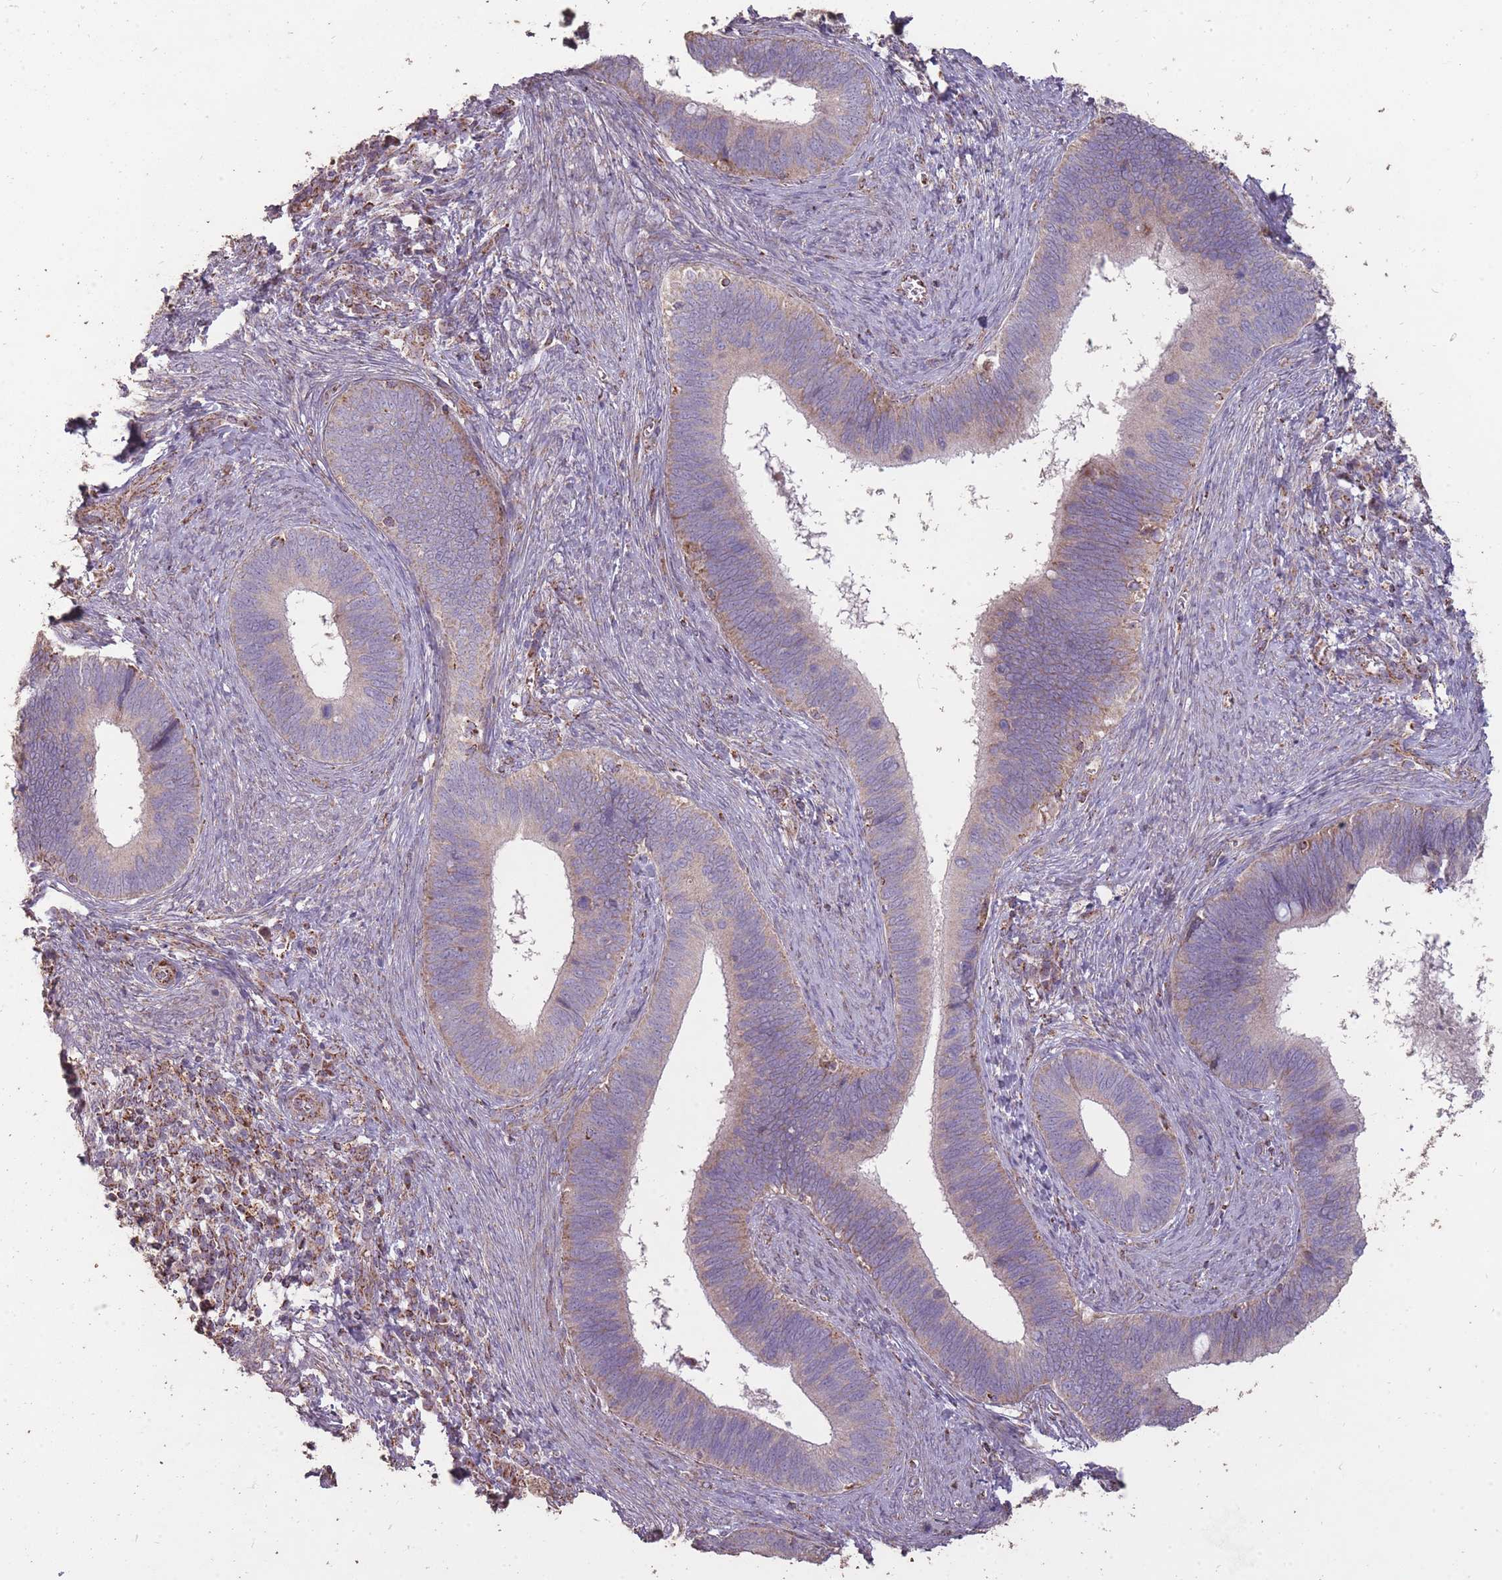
{"staining": {"intensity": "negative", "quantity": "none", "location": "none"}, "tissue": "cervical cancer", "cell_type": "Tumor cells", "image_type": "cancer", "snomed": [{"axis": "morphology", "description": "Adenocarcinoma, NOS"}, {"axis": "topography", "description": "Cervix"}], "caption": "Micrograph shows no significant protein positivity in tumor cells of cervical cancer (adenocarcinoma).", "gene": "CNOT8", "patient": {"sex": "female", "age": 42}}